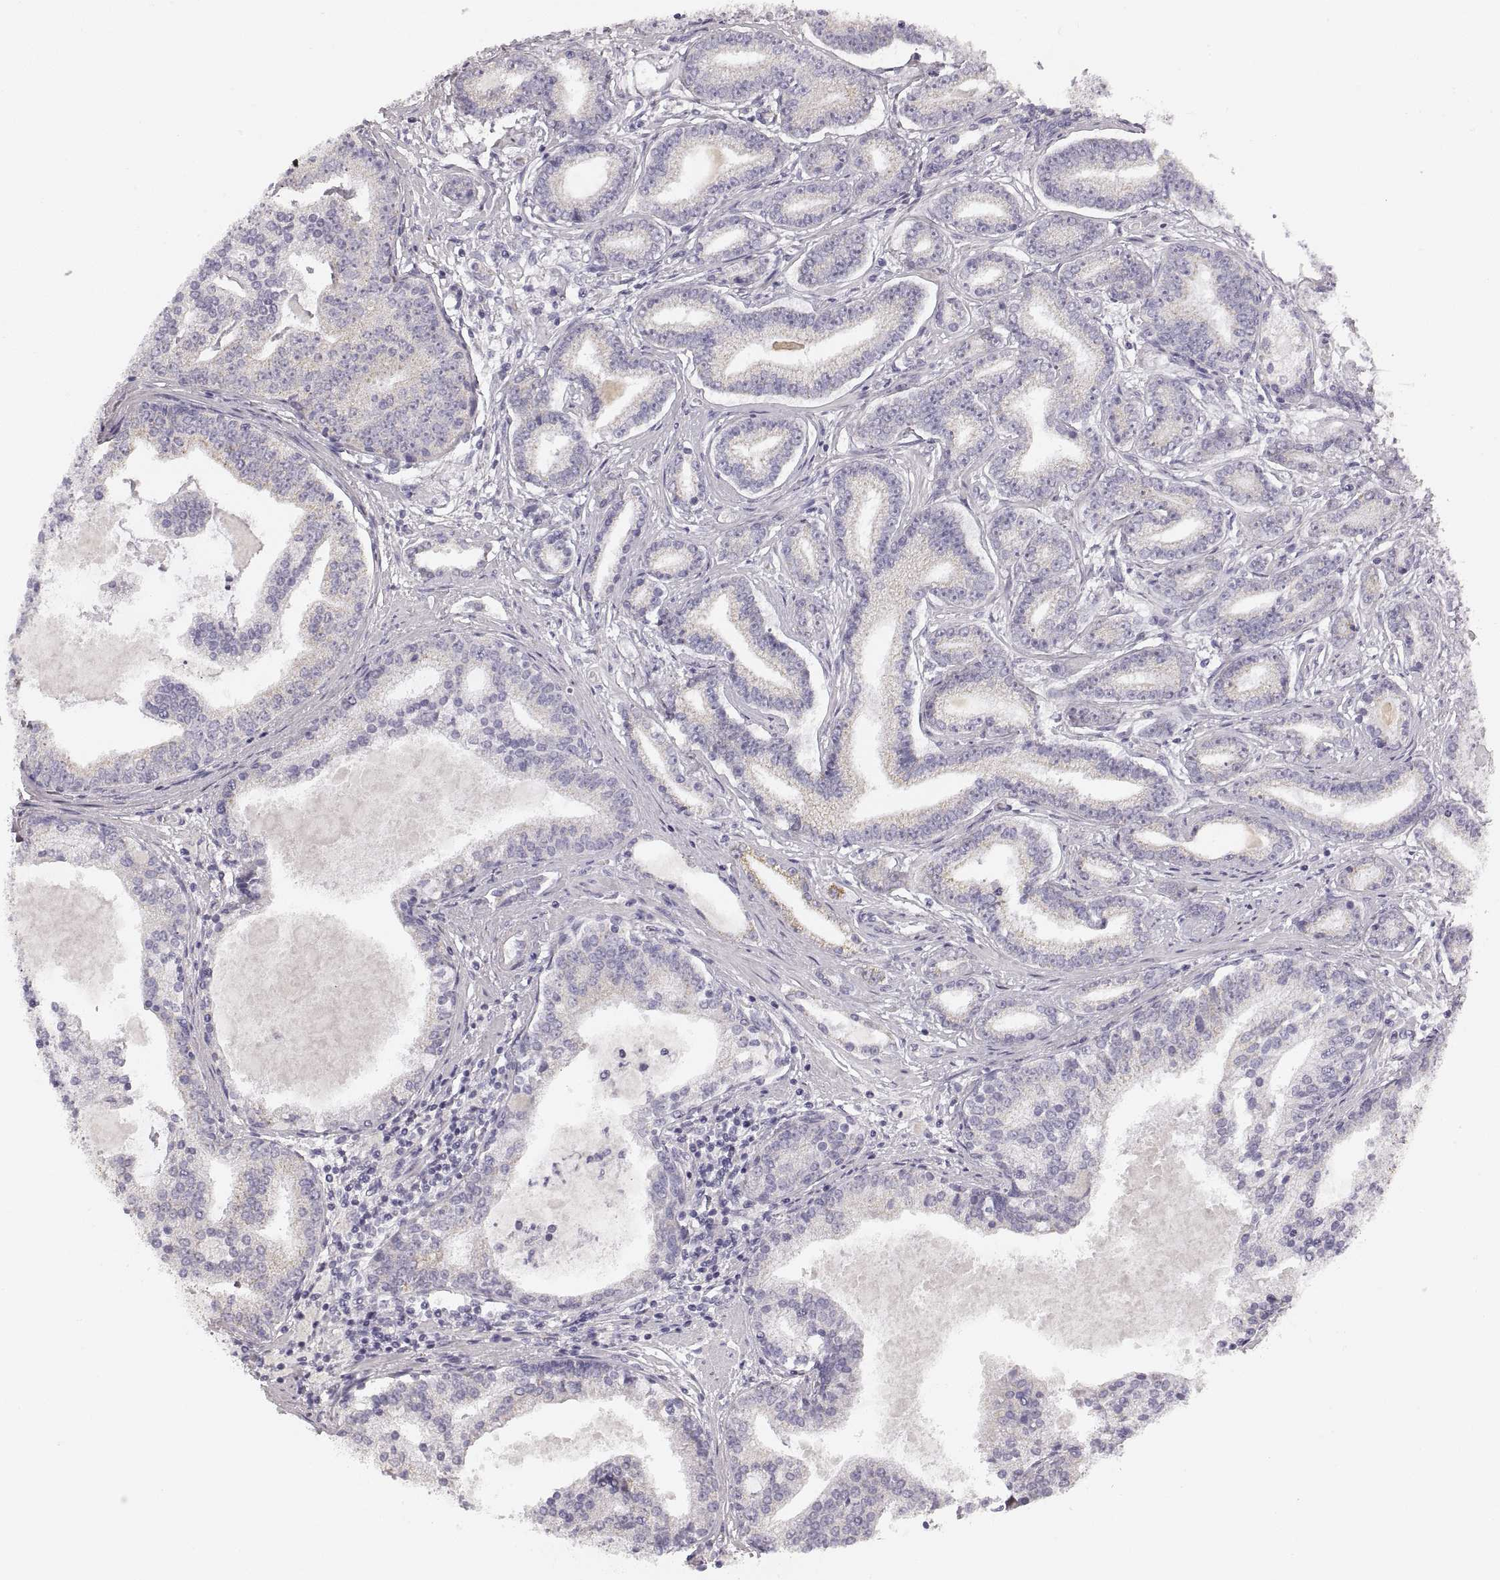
{"staining": {"intensity": "negative", "quantity": "none", "location": "none"}, "tissue": "prostate cancer", "cell_type": "Tumor cells", "image_type": "cancer", "snomed": [{"axis": "morphology", "description": "Adenocarcinoma, NOS"}, {"axis": "topography", "description": "Prostate"}], "caption": "Immunohistochemistry (IHC) of human prostate cancer displays no positivity in tumor cells. Brightfield microscopy of IHC stained with DAB (brown) and hematoxylin (blue), captured at high magnification.", "gene": "RDH13", "patient": {"sex": "male", "age": 64}}